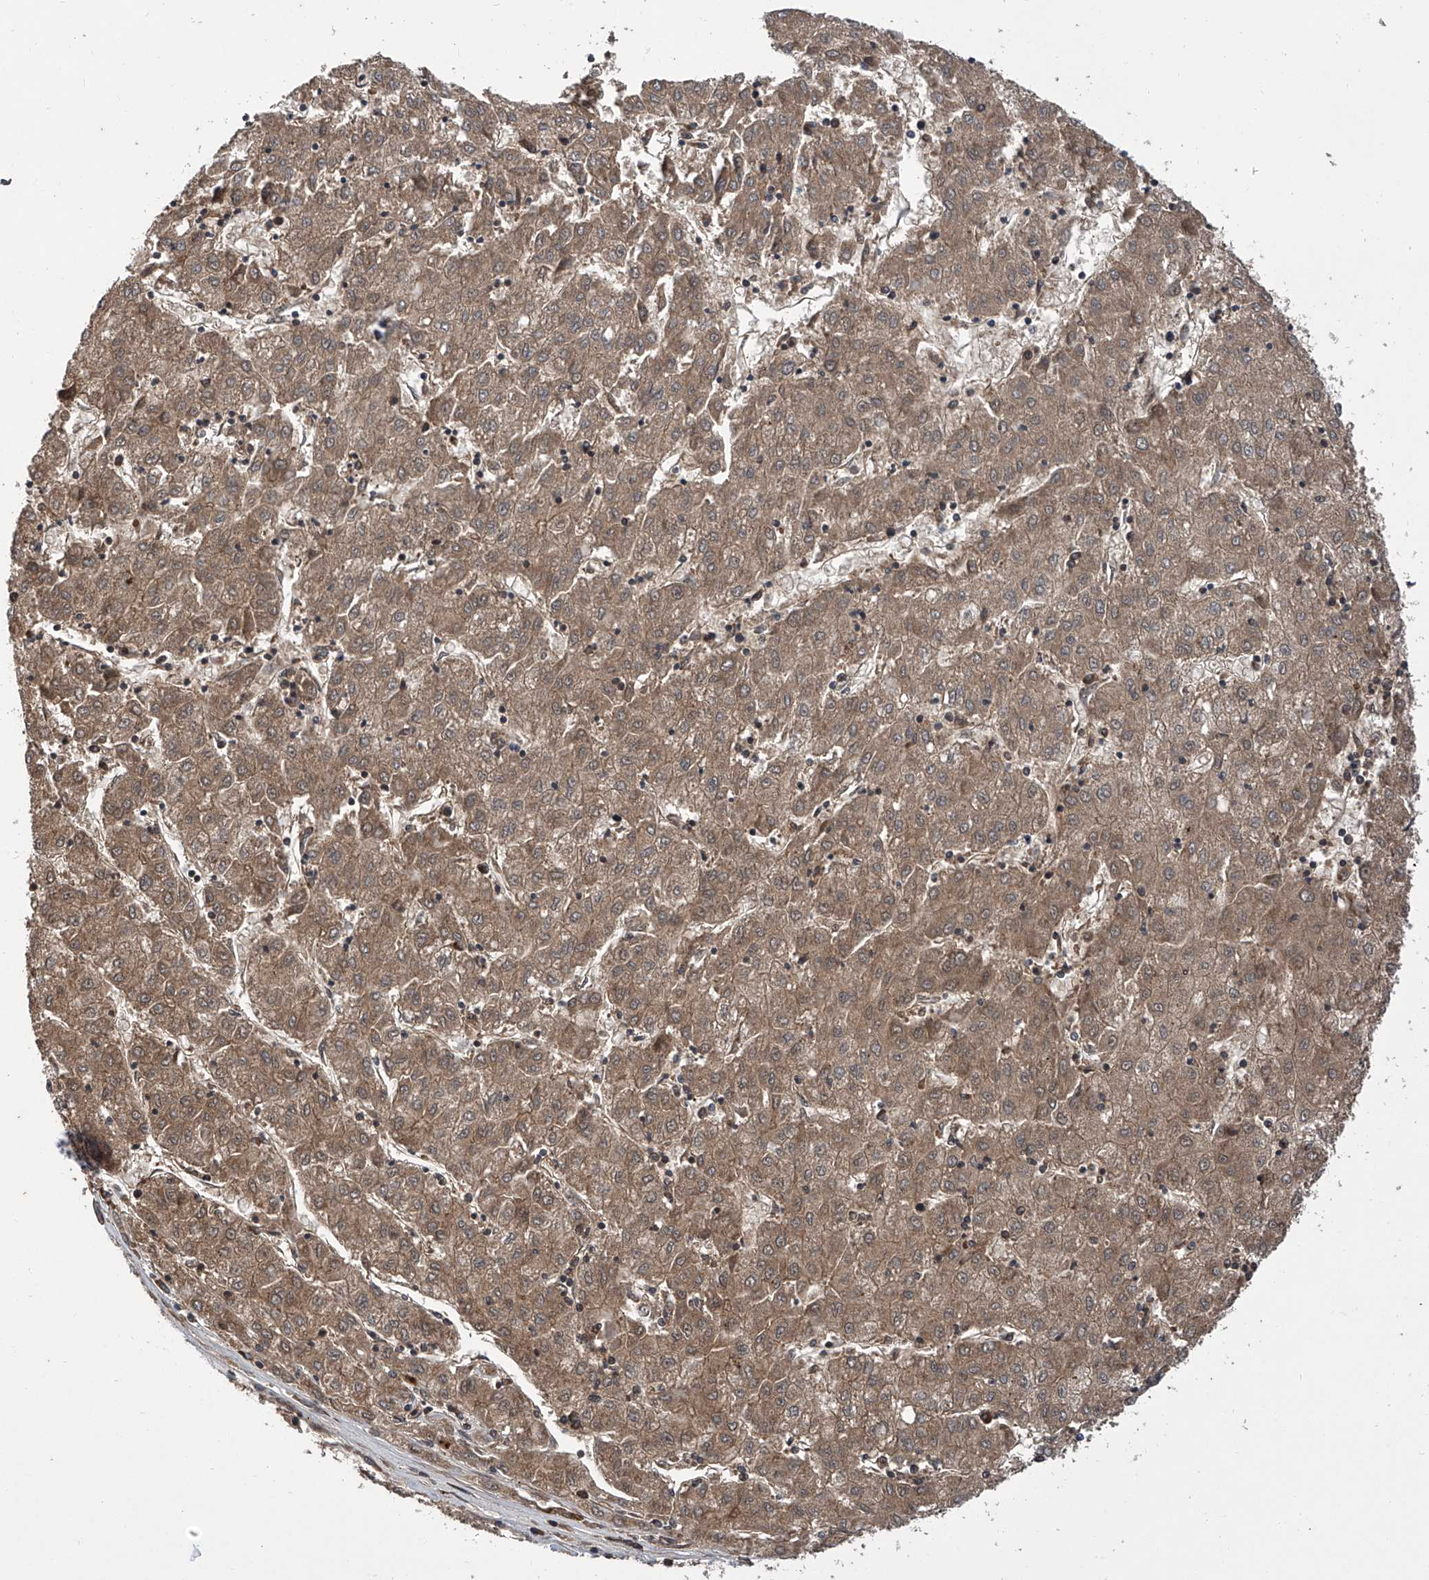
{"staining": {"intensity": "moderate", "quantity": ">75%", "location": "cytoplasmic/membranous"}, "tissue": "liver cancer", "cell_type": "Tumor cells", "image_type": "cancer", "snomed": [{"axis": "morphology", "description": "Carcinoma, Hepatocellular, NOS"}, {"axis": "topography", "description": "Liver"}], "caption": "There is medium levels of moderate cytoplasmic/membranous positivity in tumor cells of liver cancer, as demonstrated by immunohistochemical staining (brown color).", "gene": "GPT", "patient": {"sex": "male", "age": 72}}